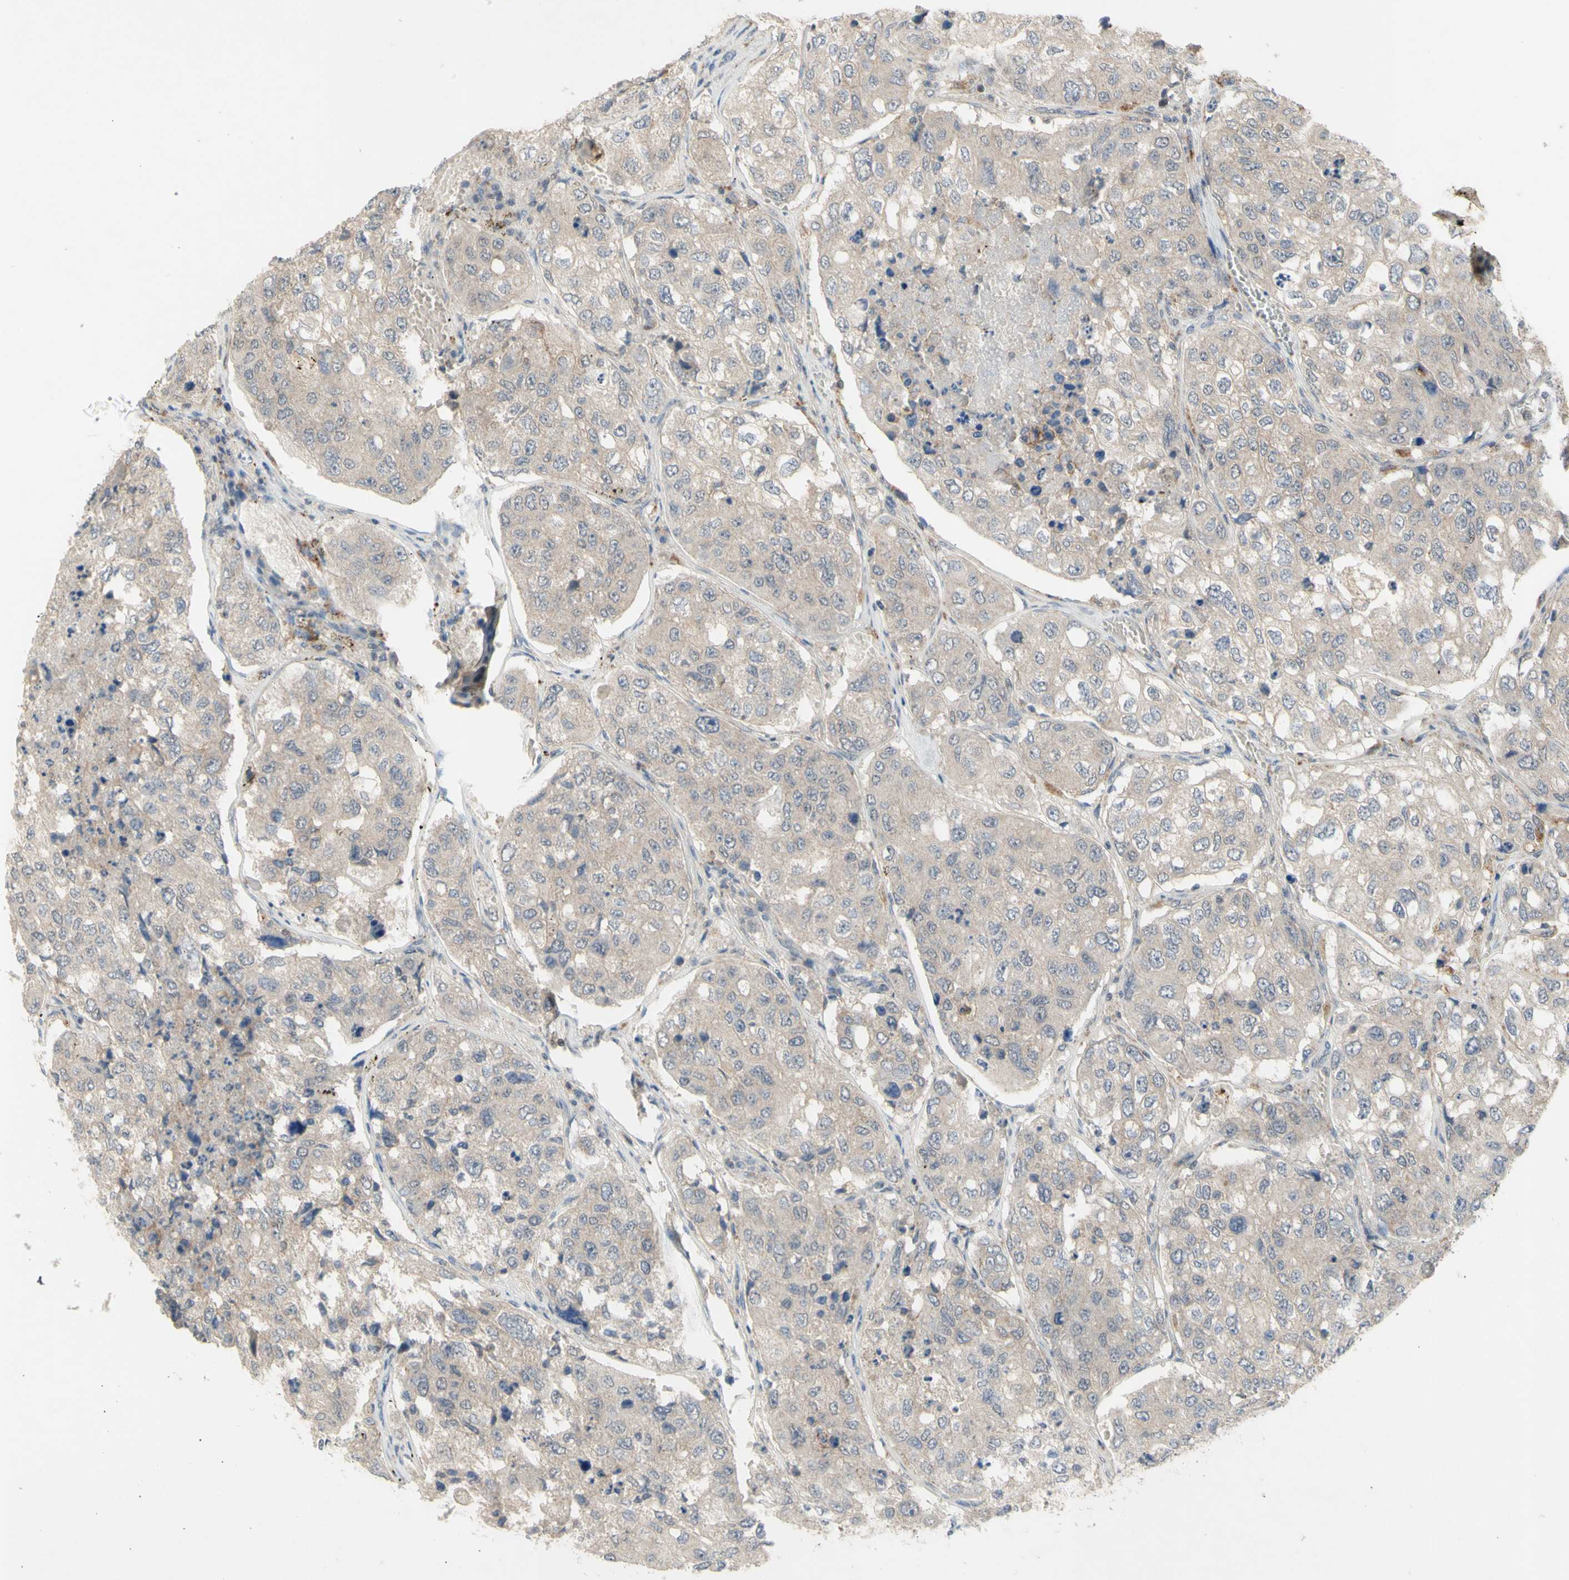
{"staining": {"intensity": "weak", "quantity": ">75%", "location": "cytoplasmic/membranous"}, "tissue": "urothelial cancer", "cell_type": "Tumor cells", "image_type": "cancer", "snomed": [{"axis": "morphology", "description": "Urothelial carcinoma, High grade"}, {"axis": "topography", "description": "Lymph node"}, {"axis": "topography", "description": "Urinary bladder"}], "caption": "Protein expression analysis of urothelial cancer demonstrates weak cytoplasmic/membranous expression in about >75% of tumor cells.", "gene": "NLRP1", "patient": {"sex": "male", "age": 51}}